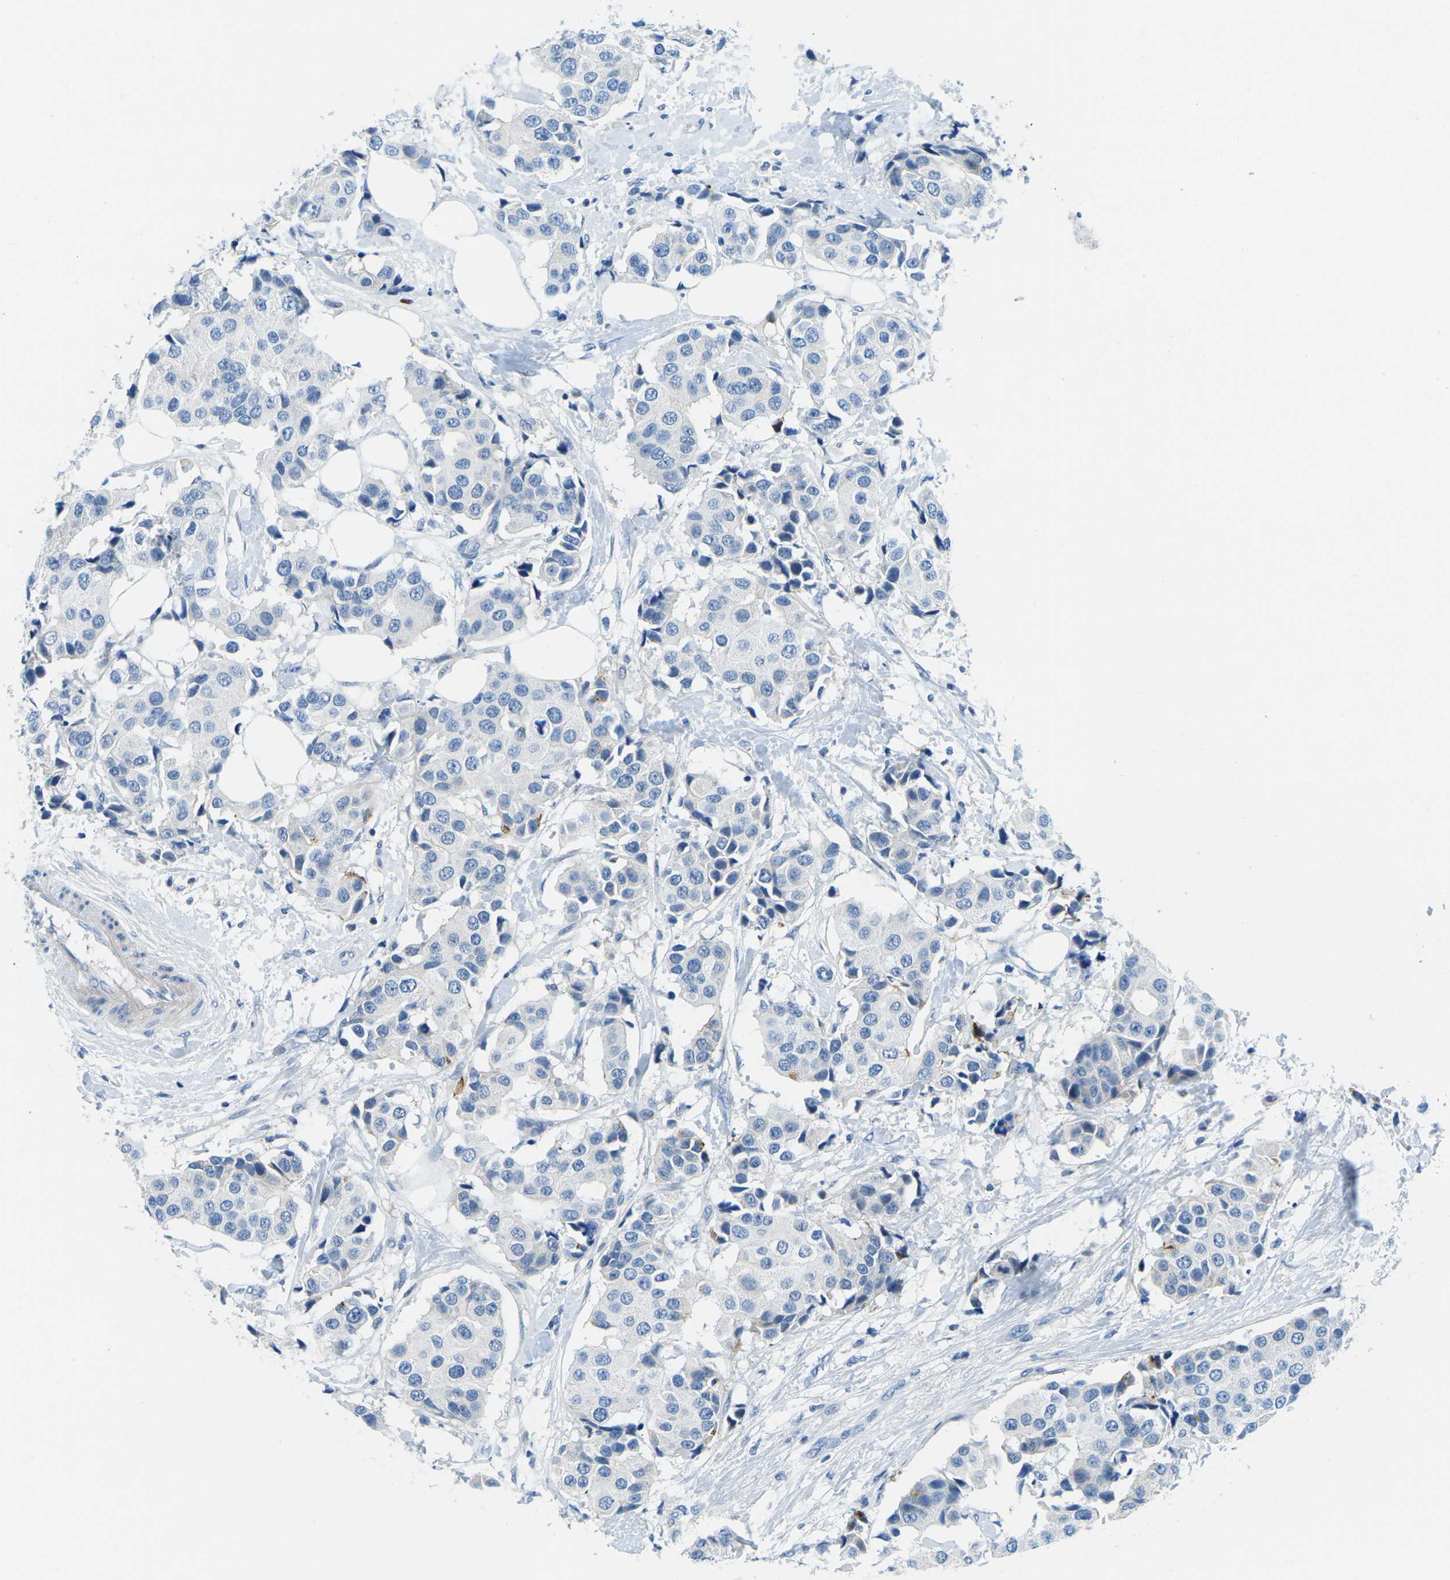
{"staining": {"intensity": "moderate", "quantity": "<25%", "location": "cytoplasmic/membranous"}, "tissue": "breast cancer", "cell_type": "Tumor cells", "image_type": "cancer", "snomed": [{"axis": "morphology", "description": "Normal tissue, NOS"}, {"axis": "morphology", "description": "Duct carcinoma"}, {"axis": "topography", "description": "Breast"}], "caption": "Immunohistochemistry (IHC) (DAB (3,3'-diaminobenzidine)) staining of human breast cancer displays moderate cytoplasmic/membranous protein staining in about <25% of tumor cells.", "gene": "CFB", "patient": {"sex": "female", "age": 39}}